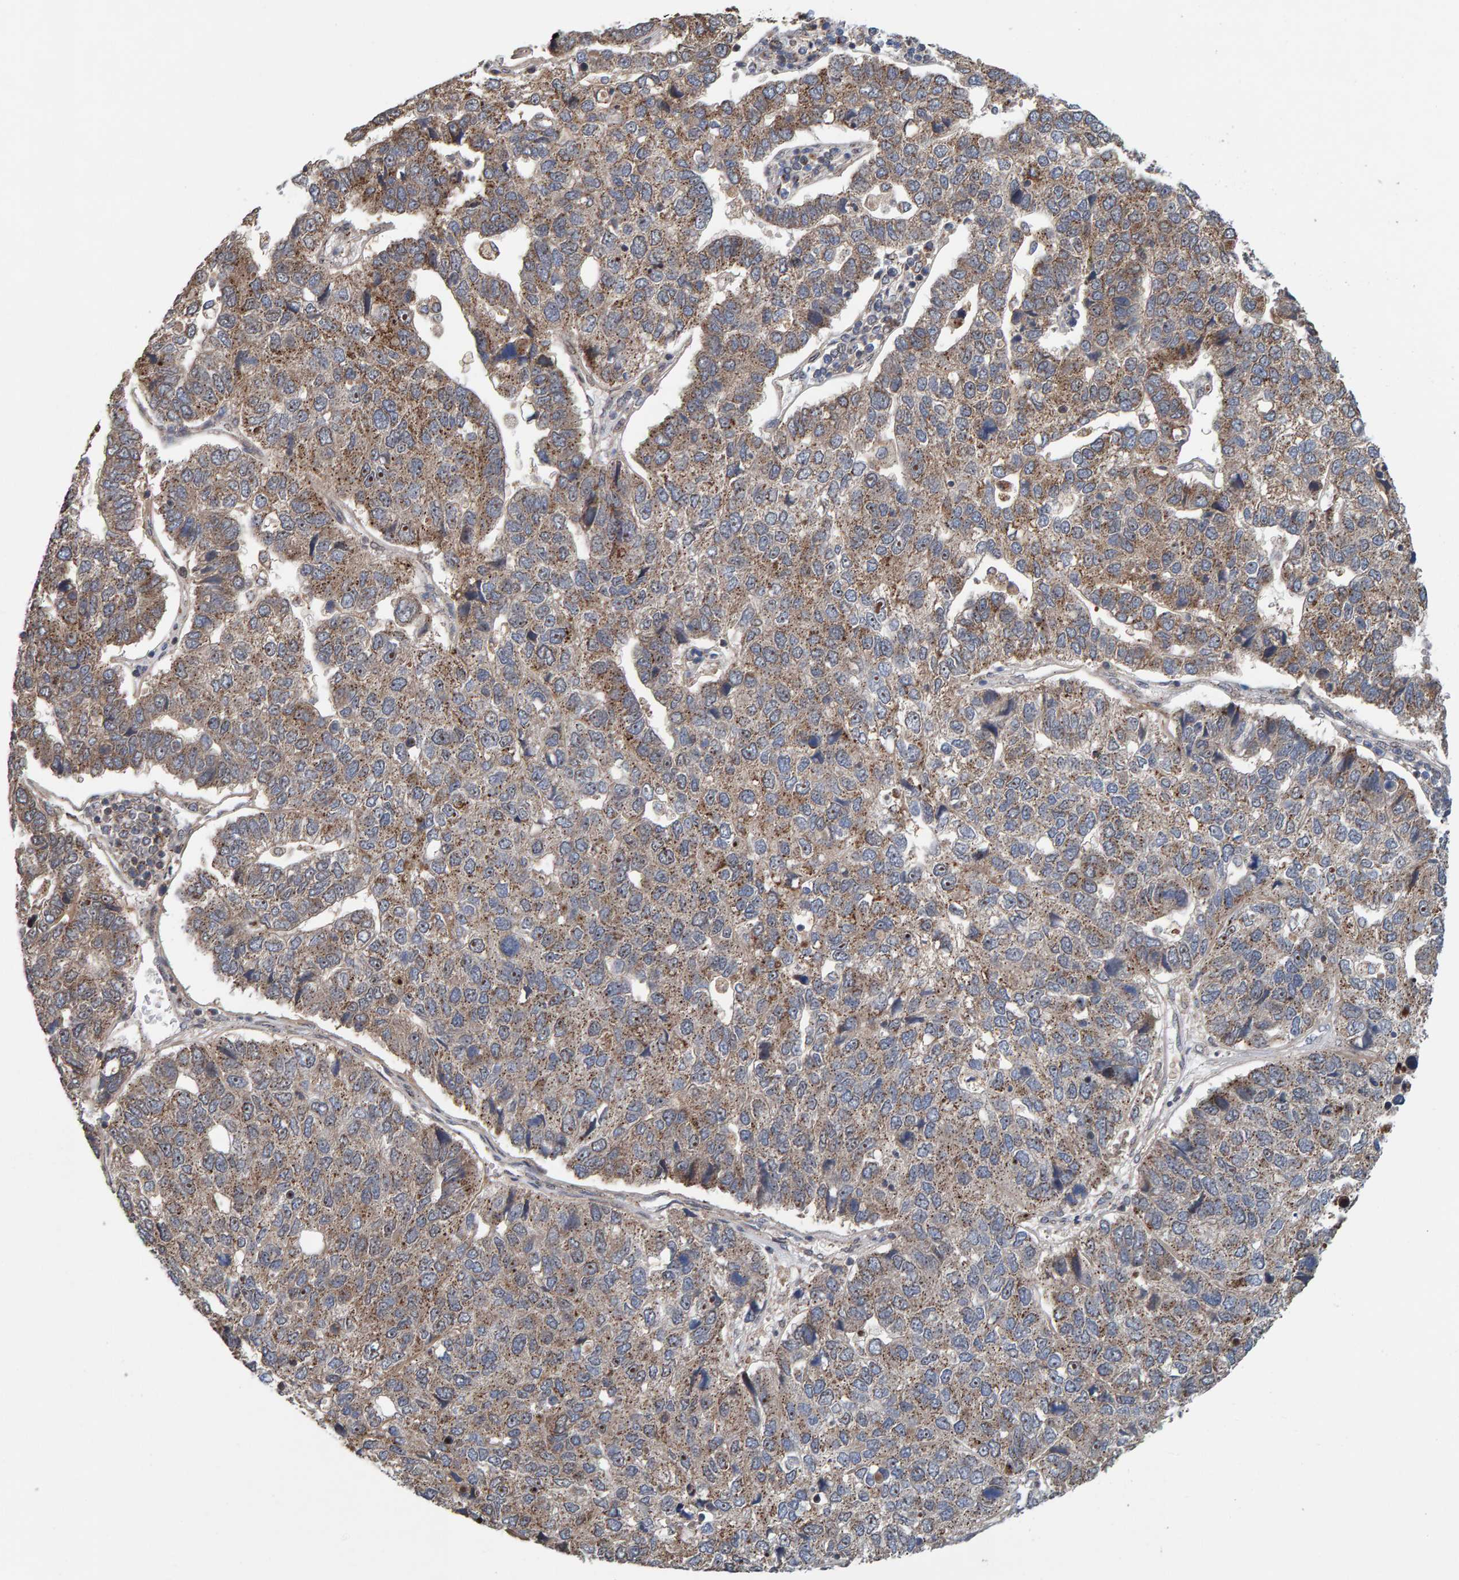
{"staining": {"intensity": "weak", "quantity": ">75%", "location": "cytoplasmic/membranous"}, "tissue": "pancreatic cancer", "cell_type": "Tumor cells", "image_type": "cancer", "snomed": [{"axis": "morphology", "description": "Adenocarcinoma, NOS"}, {"axis": "topography", "description": "Pancreas"}], "caption": "Weak cytoplasmic/membranous positivity for a protein is seen in about >75% of tumor cells of pancreatic adenocarcinoma using immunohistochemistry.", "gene": "CCDC25", "patient": {"sex": "female", "age": 61}}